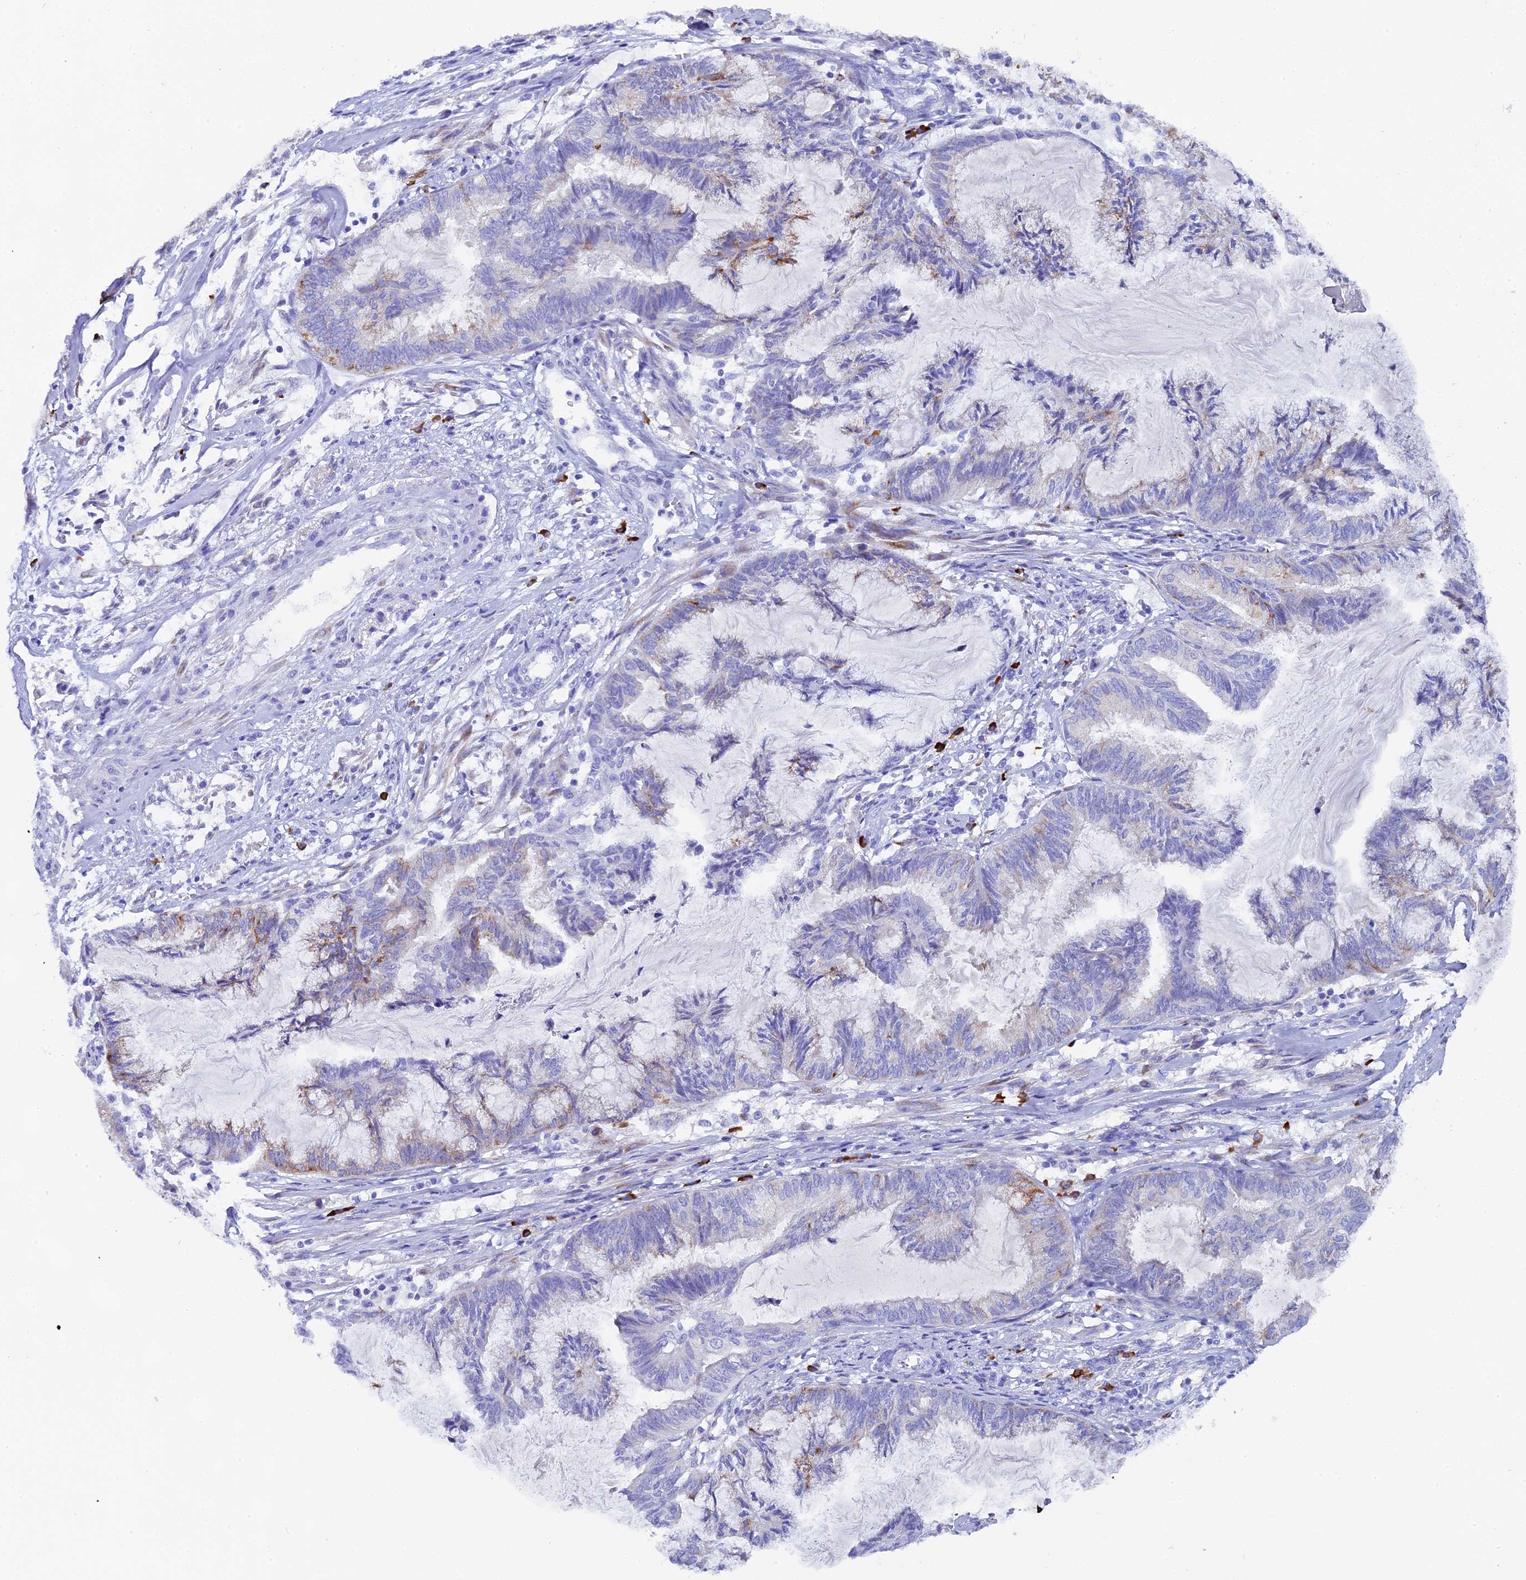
{"staining": {"intensity": "moderate", "quantity": "<25%", "location": "cytoplasmic/membranous"}, "tissue": "endometrial cancer", "cell_type": "Tumor cells", "image_type": "cancer", "snomed": [{"axis": "morphology", "description": "Adenocarcinoma, NOS"}, {"axis": "topography", "description": "Endometrium"}], "caption": "Endometrial adenocarcinoma stained with IHC exhibits moderate cytoplasmic/membranous positivity in about <25% of tumor cells.", "gene": "FKBP11", "patient": {"sex": "female", "age": 86}}